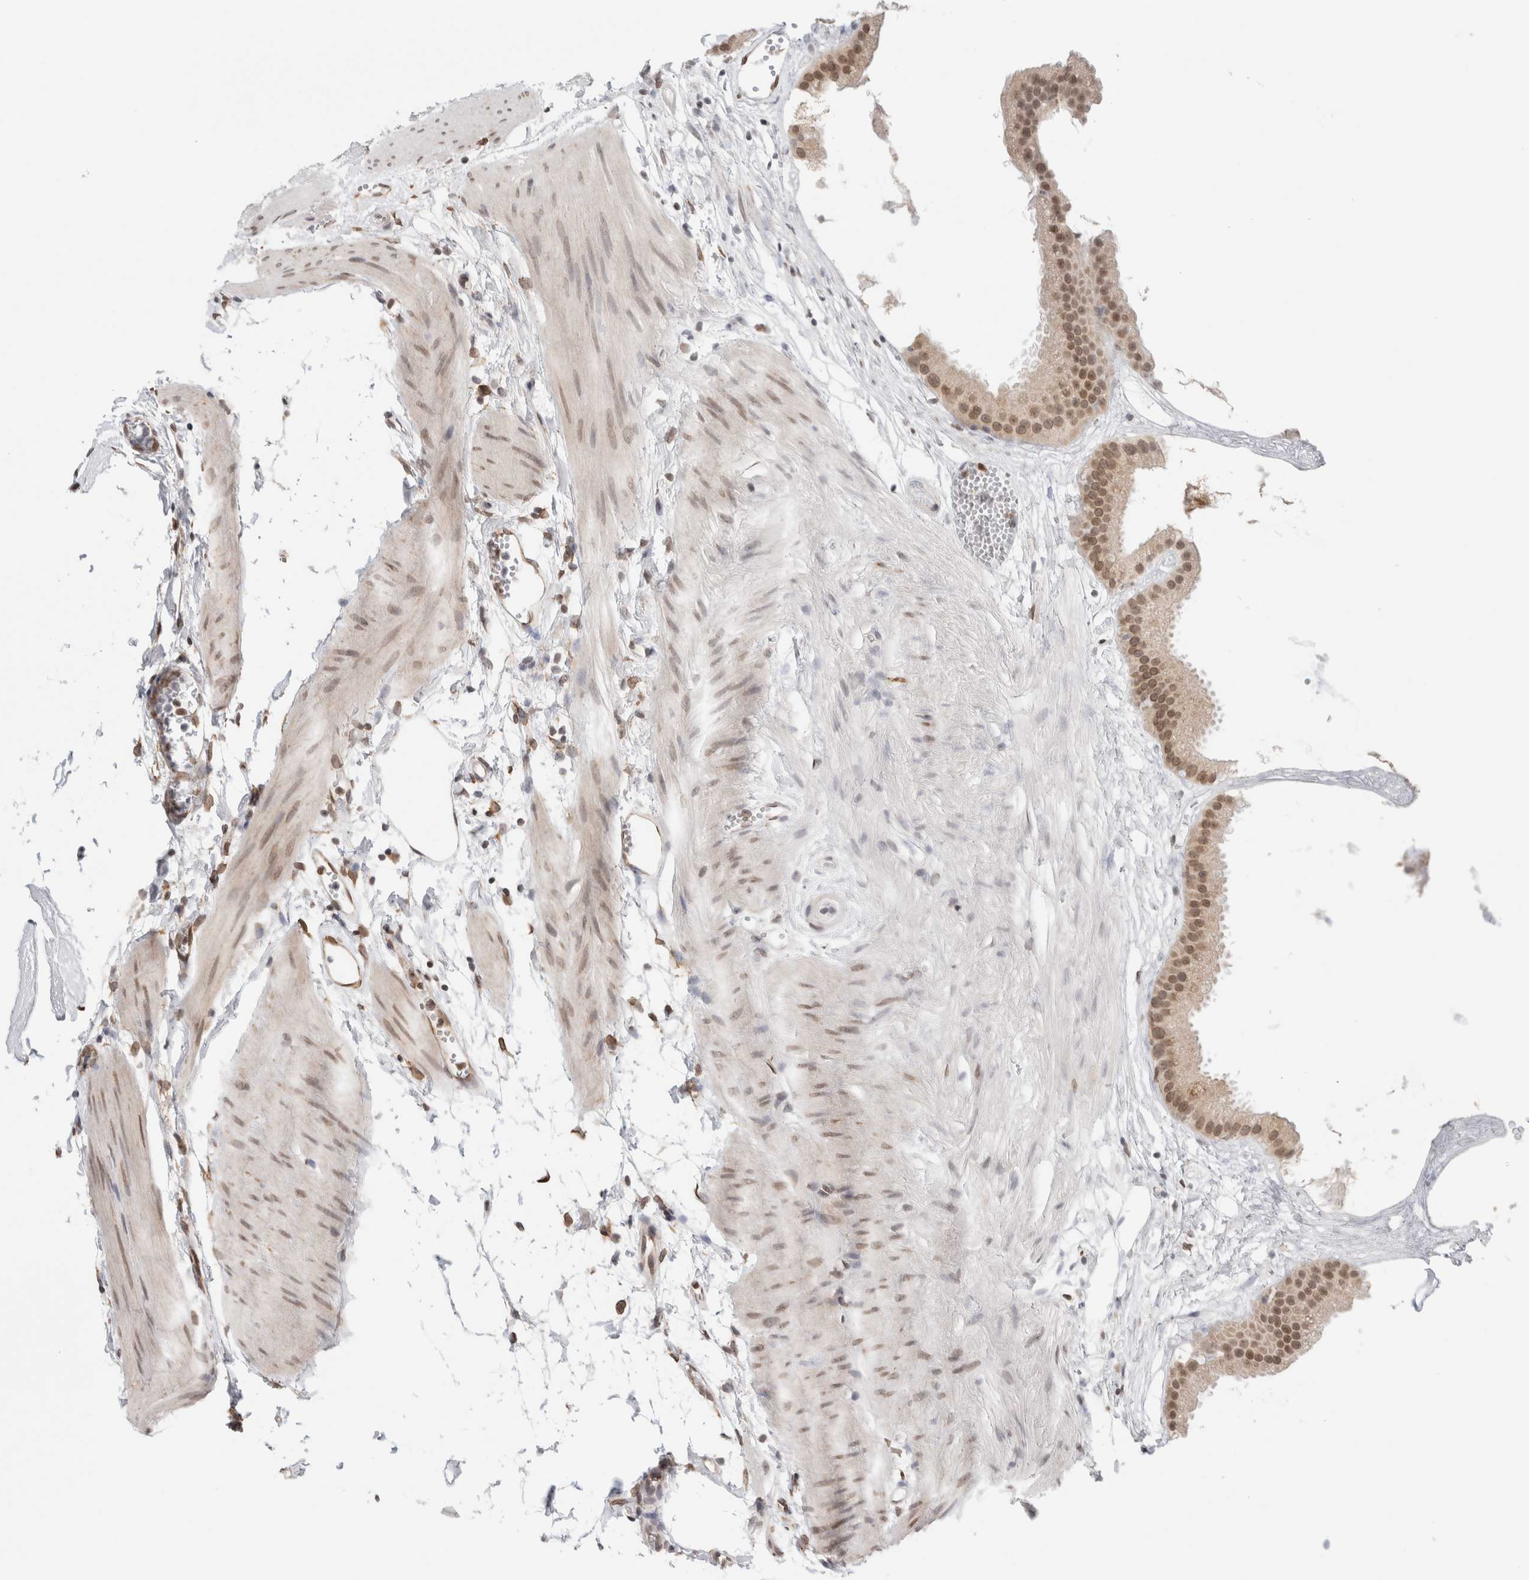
{"staining": {"intensity": "moderate", "quantity": ">75%", "location": "cytoplasmic/membranous,nuclear"}, "tissue": "gallbladder", "cell_type": "Glandular cells", "image_type": "normal", "snomed": [{"axis": "morphology", "description": "Normal tissue, NOS"}, {"axis": "topography", "description": "Gallbladder"}], "caption": "Protein staining by immunohistochemistry exhibits moderate cytoplasmic/membranous,nuclear positivity in about >75% of glandular cells in benign gallbladder. The protein of interest is stained brown, and the nuclei are stained in blue (DAB IHC with brightfield microscopy, high magnification).", "gene": "RBMX2", "patient": {"sex": "female", "age": 64}}